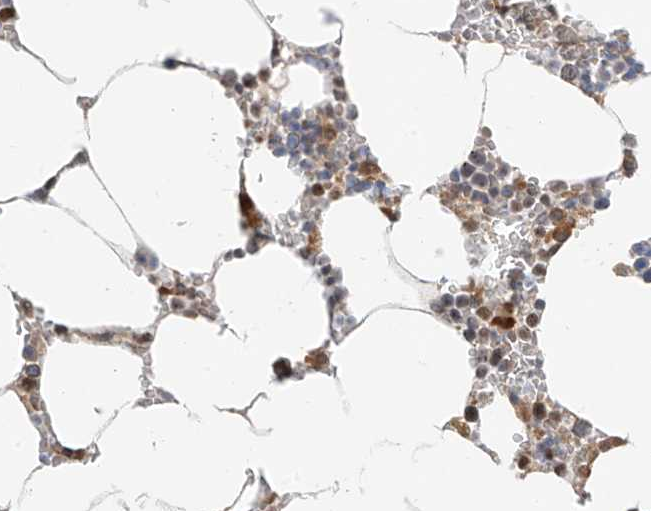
{"staining": {"intensity": "moderate", "quantity": "25%-75%", "location": "cytoplasmic/membranous,nuclear"}, "tissue": "bone marrow", "cell_type": "Hematopoietic cells", "image_type": "normal", "snomed": [{"axis": "morphology", "description": "Normal tissue, NOS"}, {"axis": "topography", "description": "Bone marrow"}], "caption": "Immunohistochemical staining of normal human bone marrow reveals medium levels of moderate cytoplasmic/membranous,nuclear expression in about 25%-75% of hematopoietic cells.", "gene": "ZMYM2", "patient": {"sex": "male", "age": 70}}